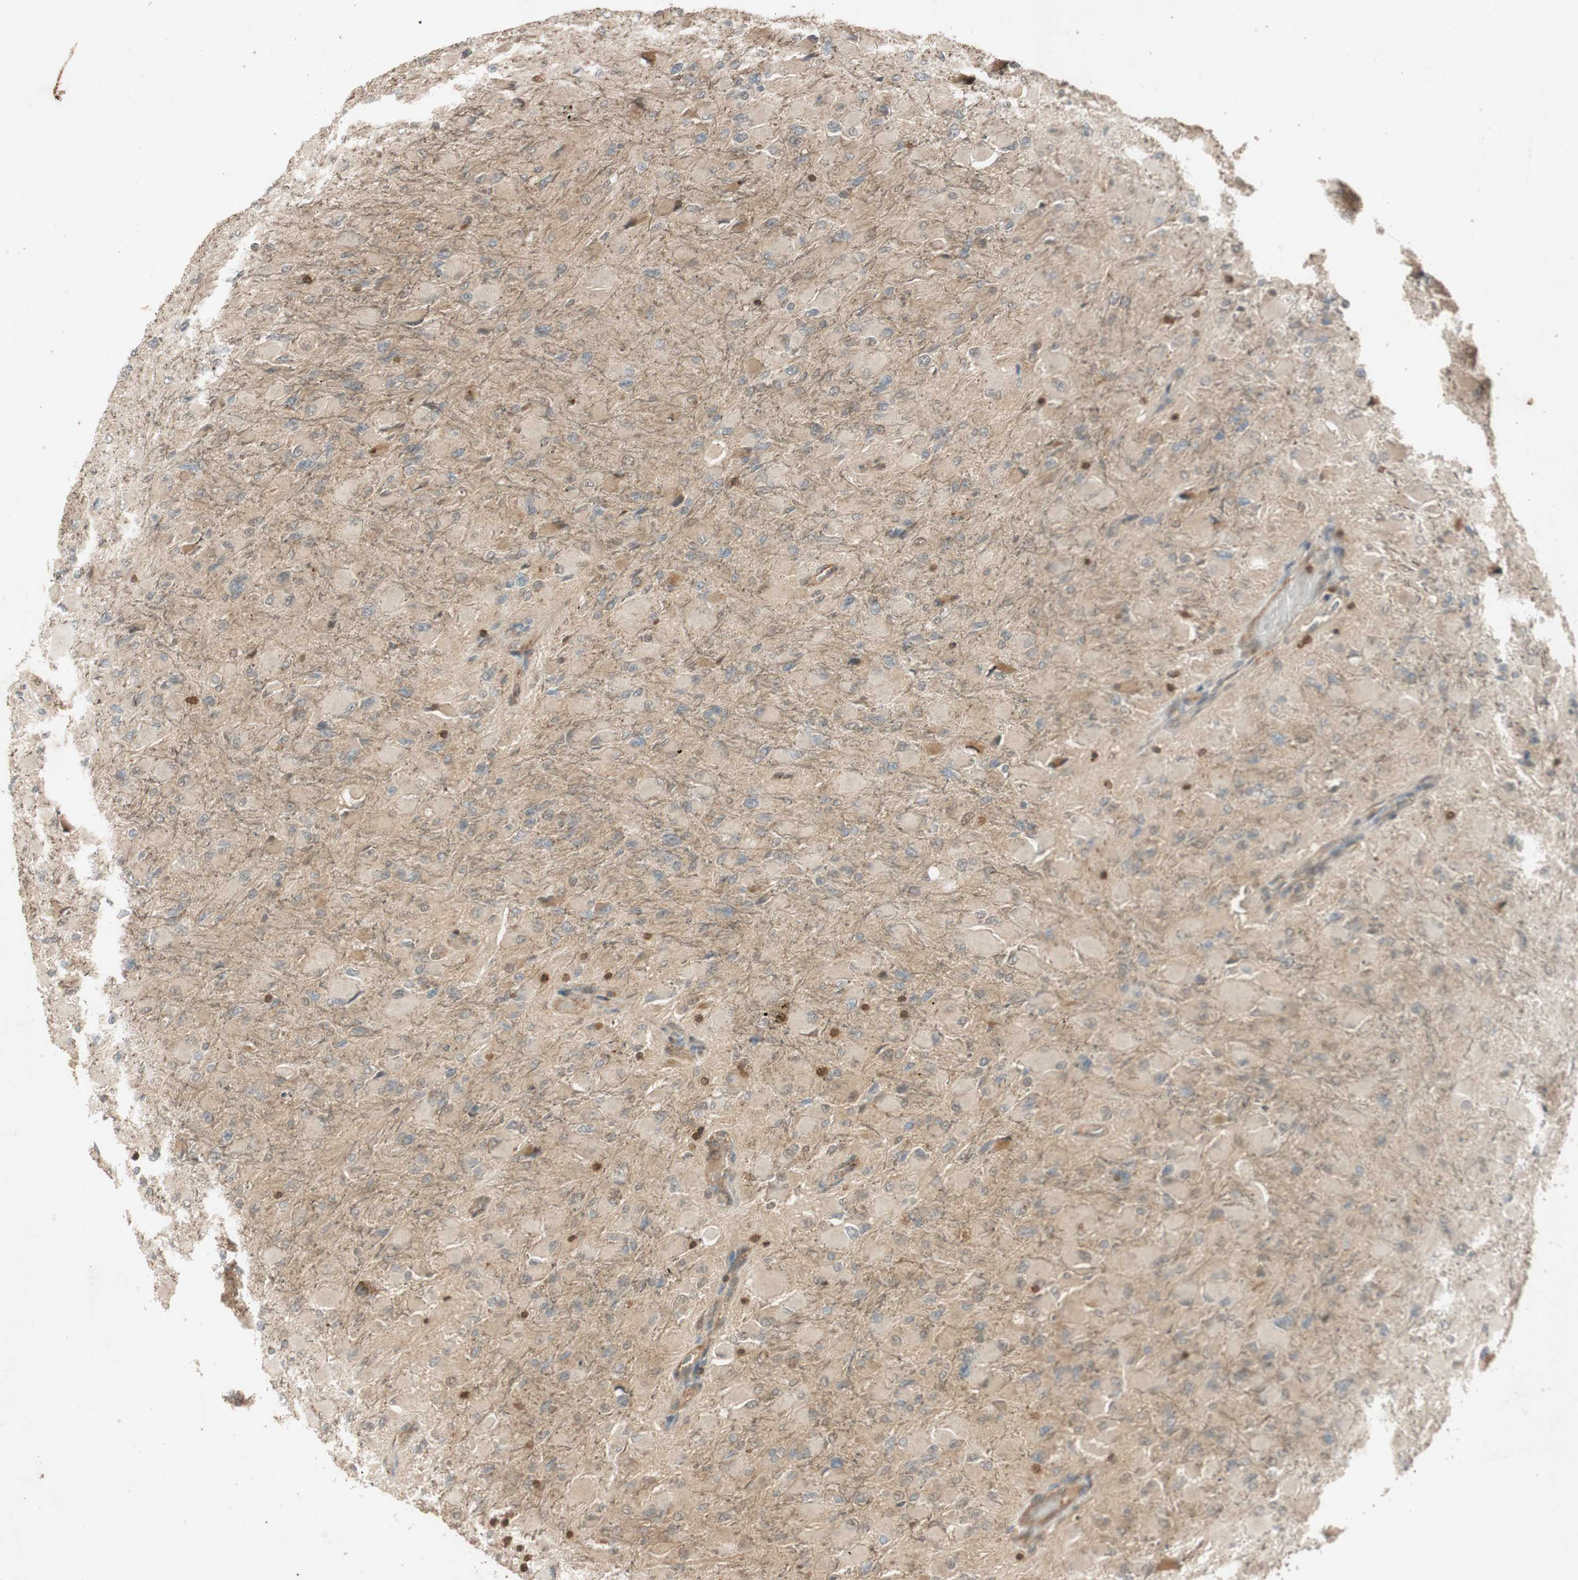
{"staining": {"intensity": "weak", "quantity": ">75%", "location": "cytoplasmic/membranous,nuclear"}, "tissue": "glioma", "cell_type": "Tumor cells", "image_type": "cancer", "snomed": [{"axis": "morphology", "description": "Glioma, malignant, High grade"}, {"axis": "topography", "description": "Cerebral cortex"}], "caption": "Malignant high-grade glioma stained with DAB immunohistochemistry (IHC) displays low levels of weak cytoplasmic/membranous and nuclear positivity in about >75% of tumor cells.", "gene": "EPHA8", "patient": {"sex": "female", "age": 36}}